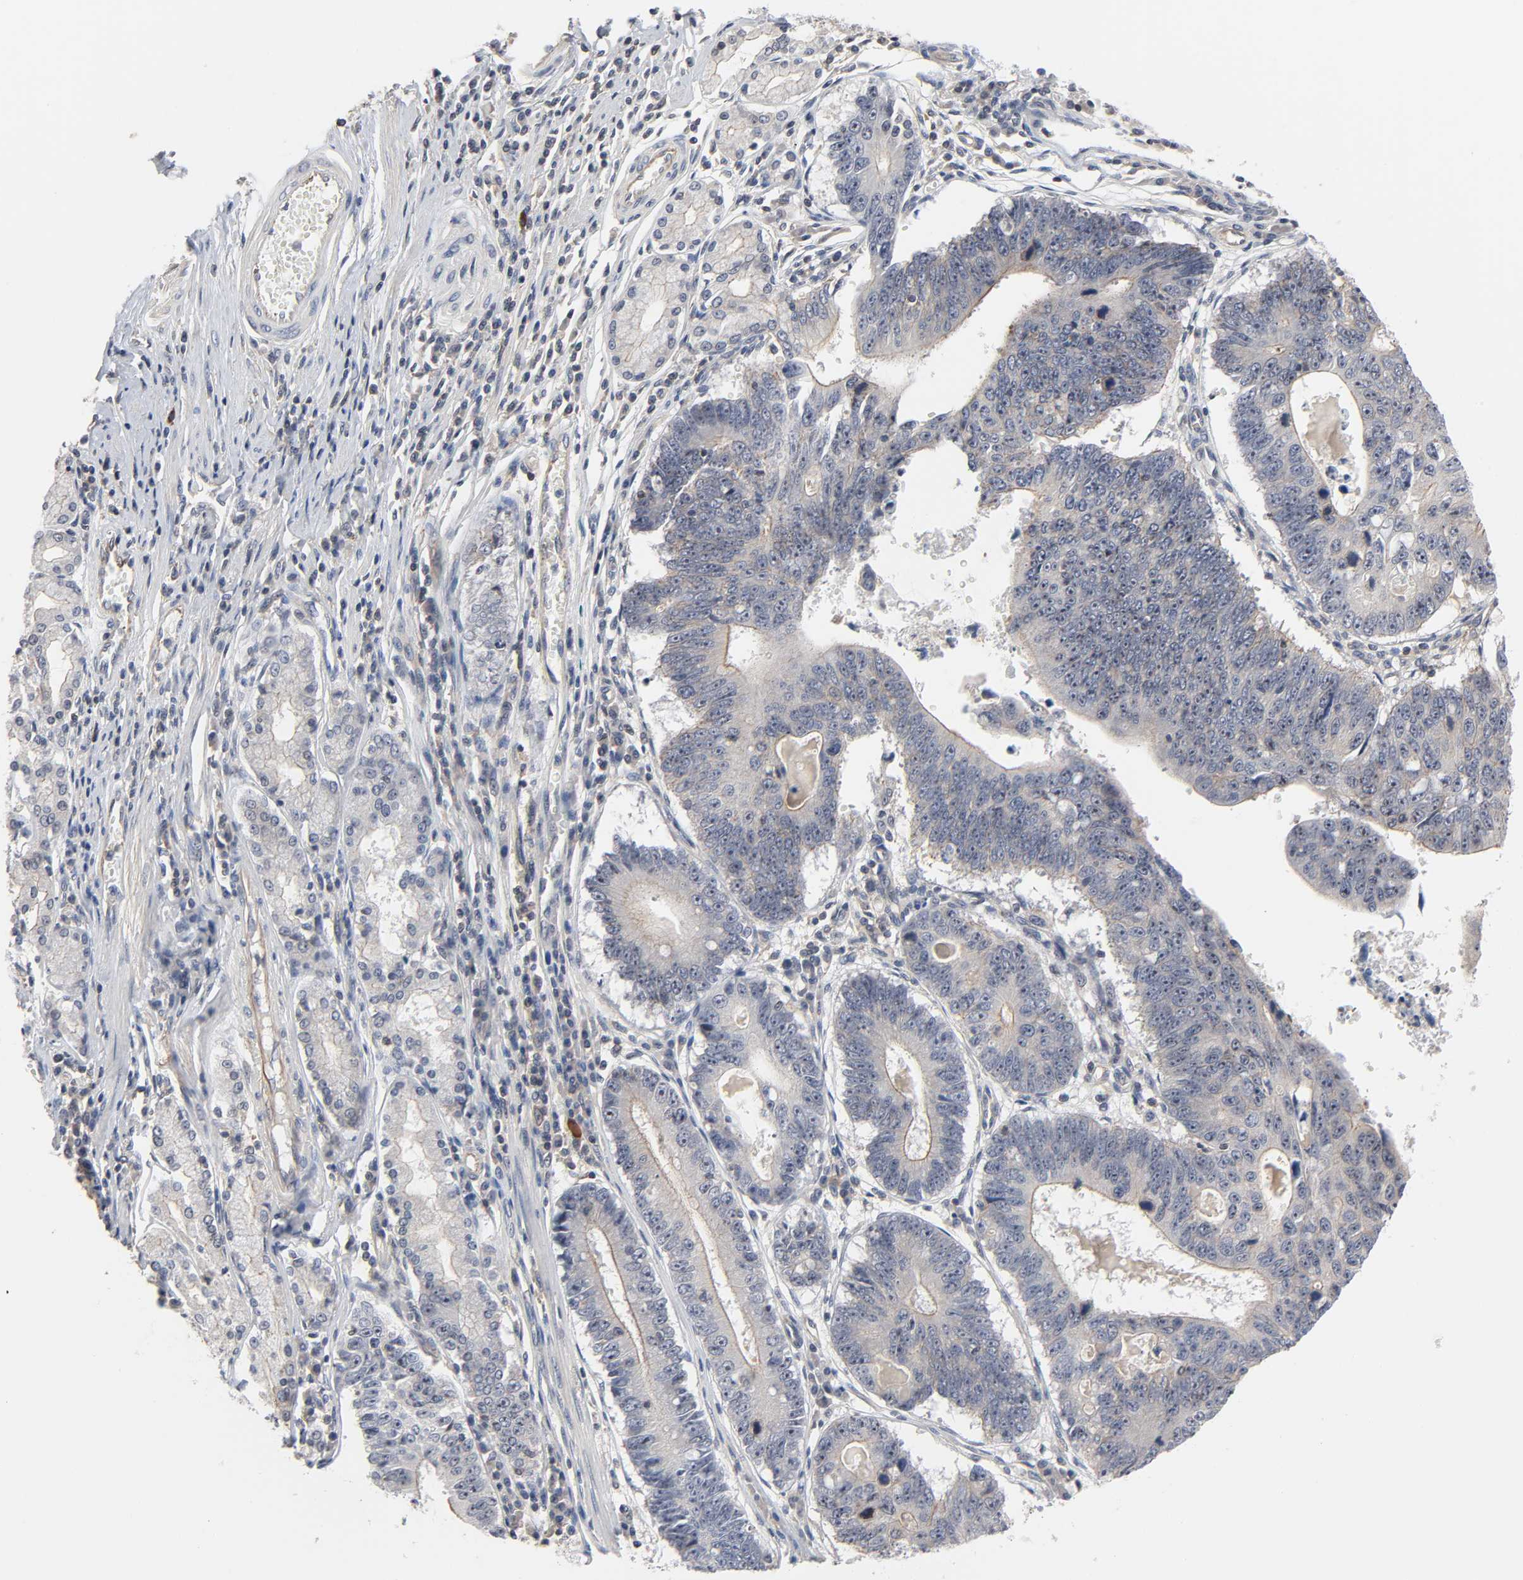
{"staining": {"intensity": "weak", "quantity": ">75%", "location": "cytoplasmic/membranous,nuclear"}, "tissue": "stomach cancer", "cell_type": "Tumor cells", "image_type": "cancer", "snomed": [{"axis": "morphology", "description": "Adenocarcinoma, NOS"}, {"axis": "topography", "description": "Stomach"}], "caption": "High-magnification brightfield microscopy of adenocarcinoma (stomach) stained with DAB (brown) and counterstained with hematoxylin (blue). tumor cells exhibit weak cytoplasmic/membranous and nuclear expression is identified in about>75% of cells.", "gene": "DDX10", "patient": {"sex": "male", "age": 59}}